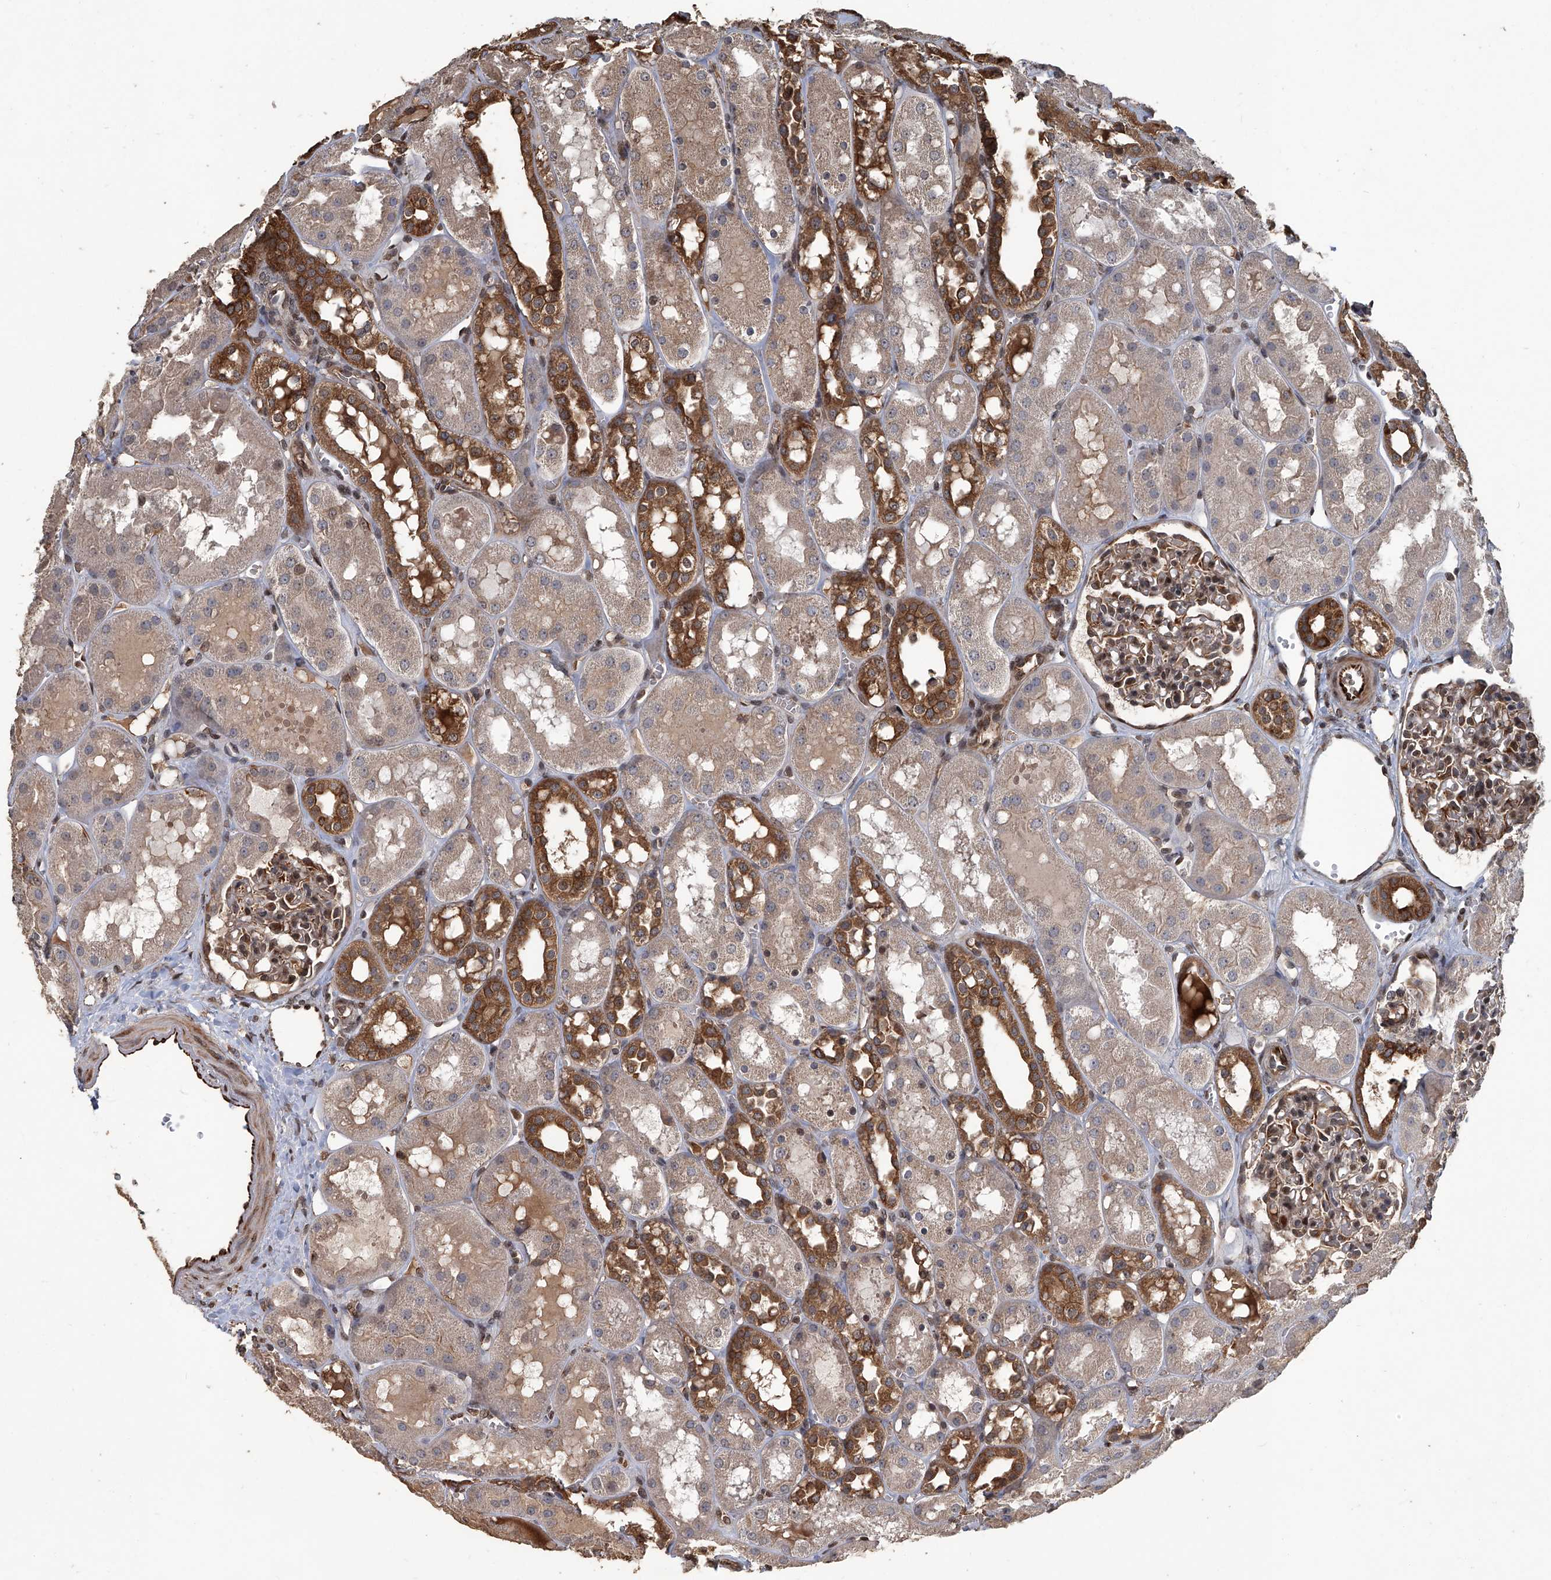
{"staining": {"intensity": "moderate", "quantity": ">75%", "location": "cytoplasmic/membranous,nuclear"}, "tissue": "kidney", "cell_type": "Cells in glomeruli", "image_type": "normal", "snomed": [{"axis": "morphology", "description": "Normal tissue, NOS"}, {"axis": "topography", "description": "Kidney"}], "caption": "Human kidney stained for a protein (brown) demonstrates moderate cytoplasmic/membranous,nuclear positive positivity in approximately >75% of cells in glomeruli.", "gene": "GPR132", "patient": {"sex": "male", "age": 16}}